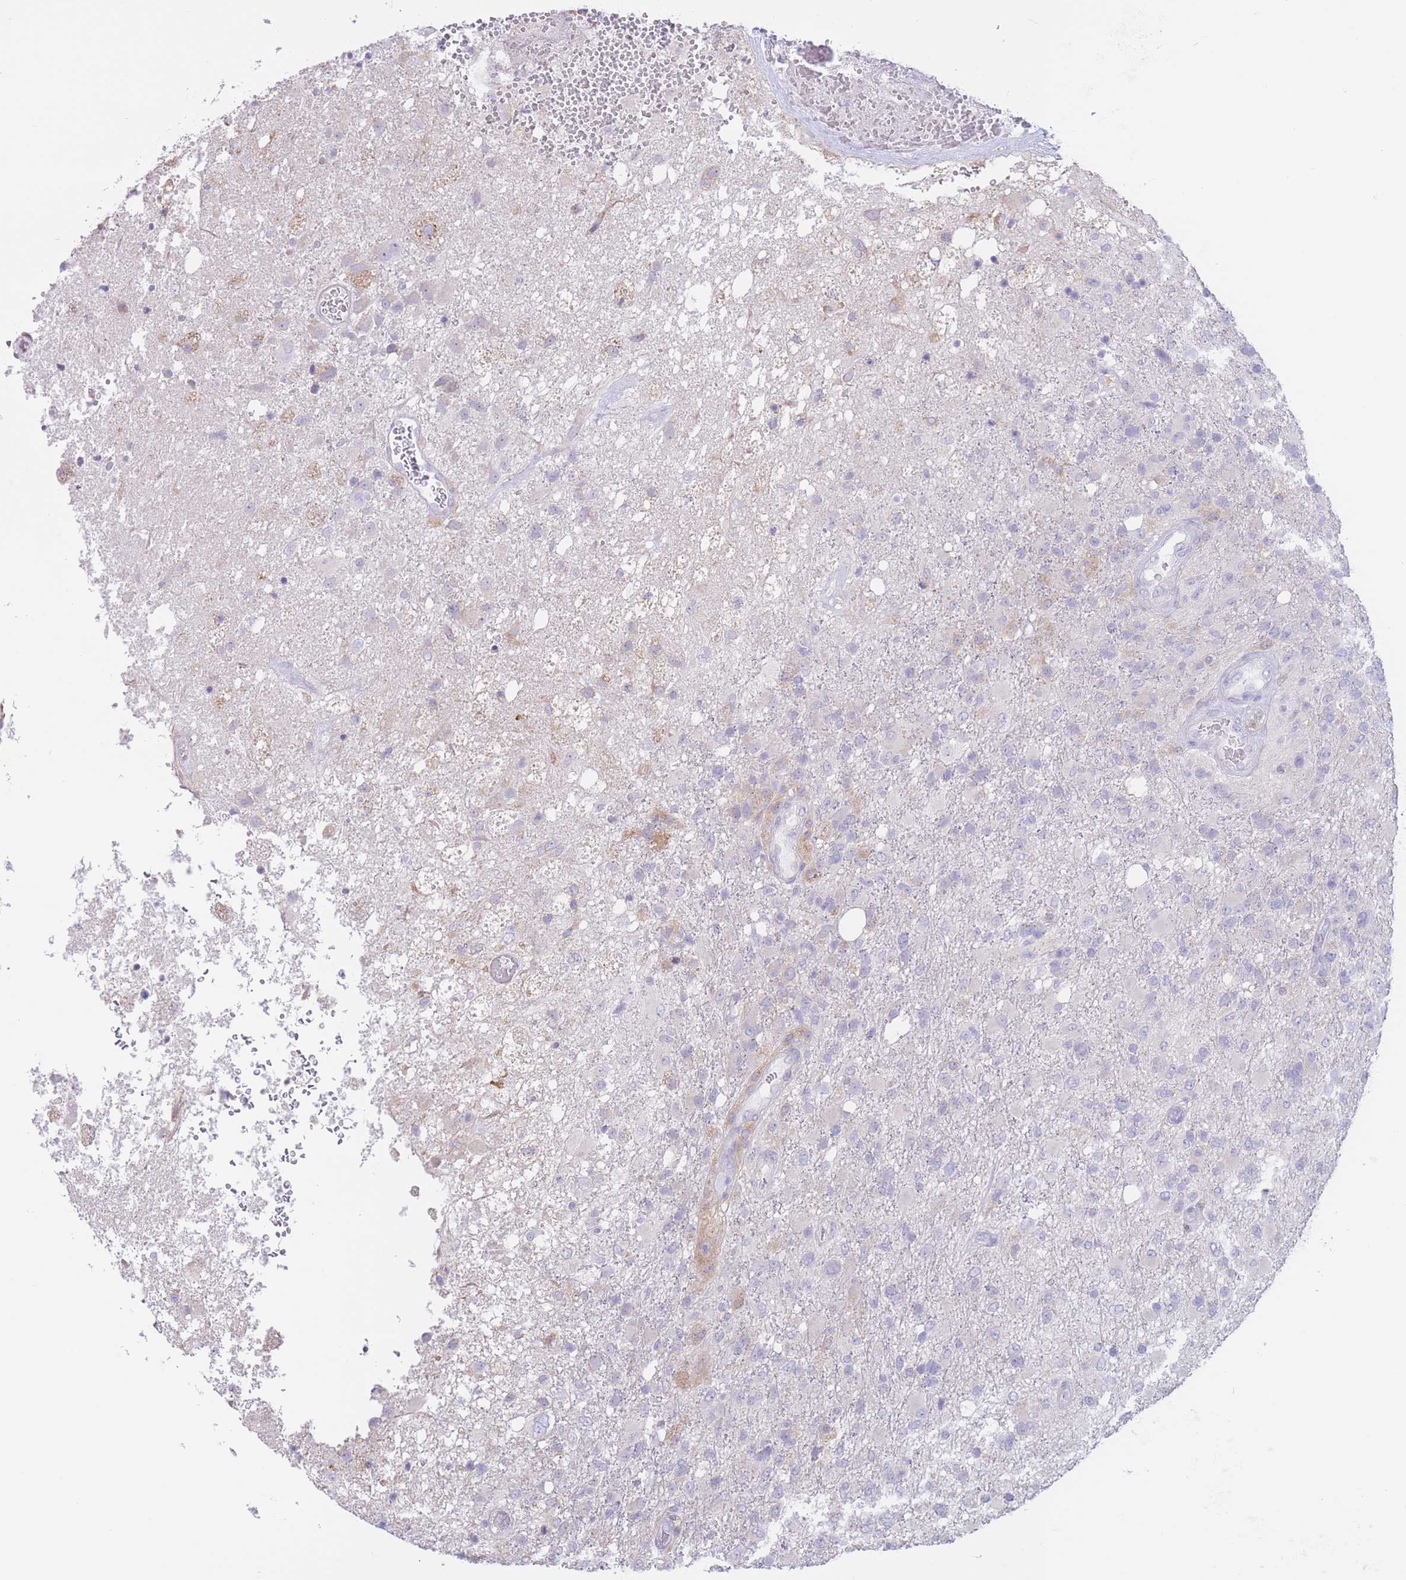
{"staining": {"intensity": "negative", "quantity": "none", "location": "none"}, "tissue": "glioma", "cell_type": "Tumor cells", "image_type": "cancer", "snomed": [{"axis": "morphology", "description": "Glioma, malignant, High grade"}, {"axis": "topography", "description": "Brain"}], "caption": "Micrograph shows no protein positivity in tumor cells of glioma tissue.", "gene": "FAH", "patient": {"sex": "female", "age": 74}}